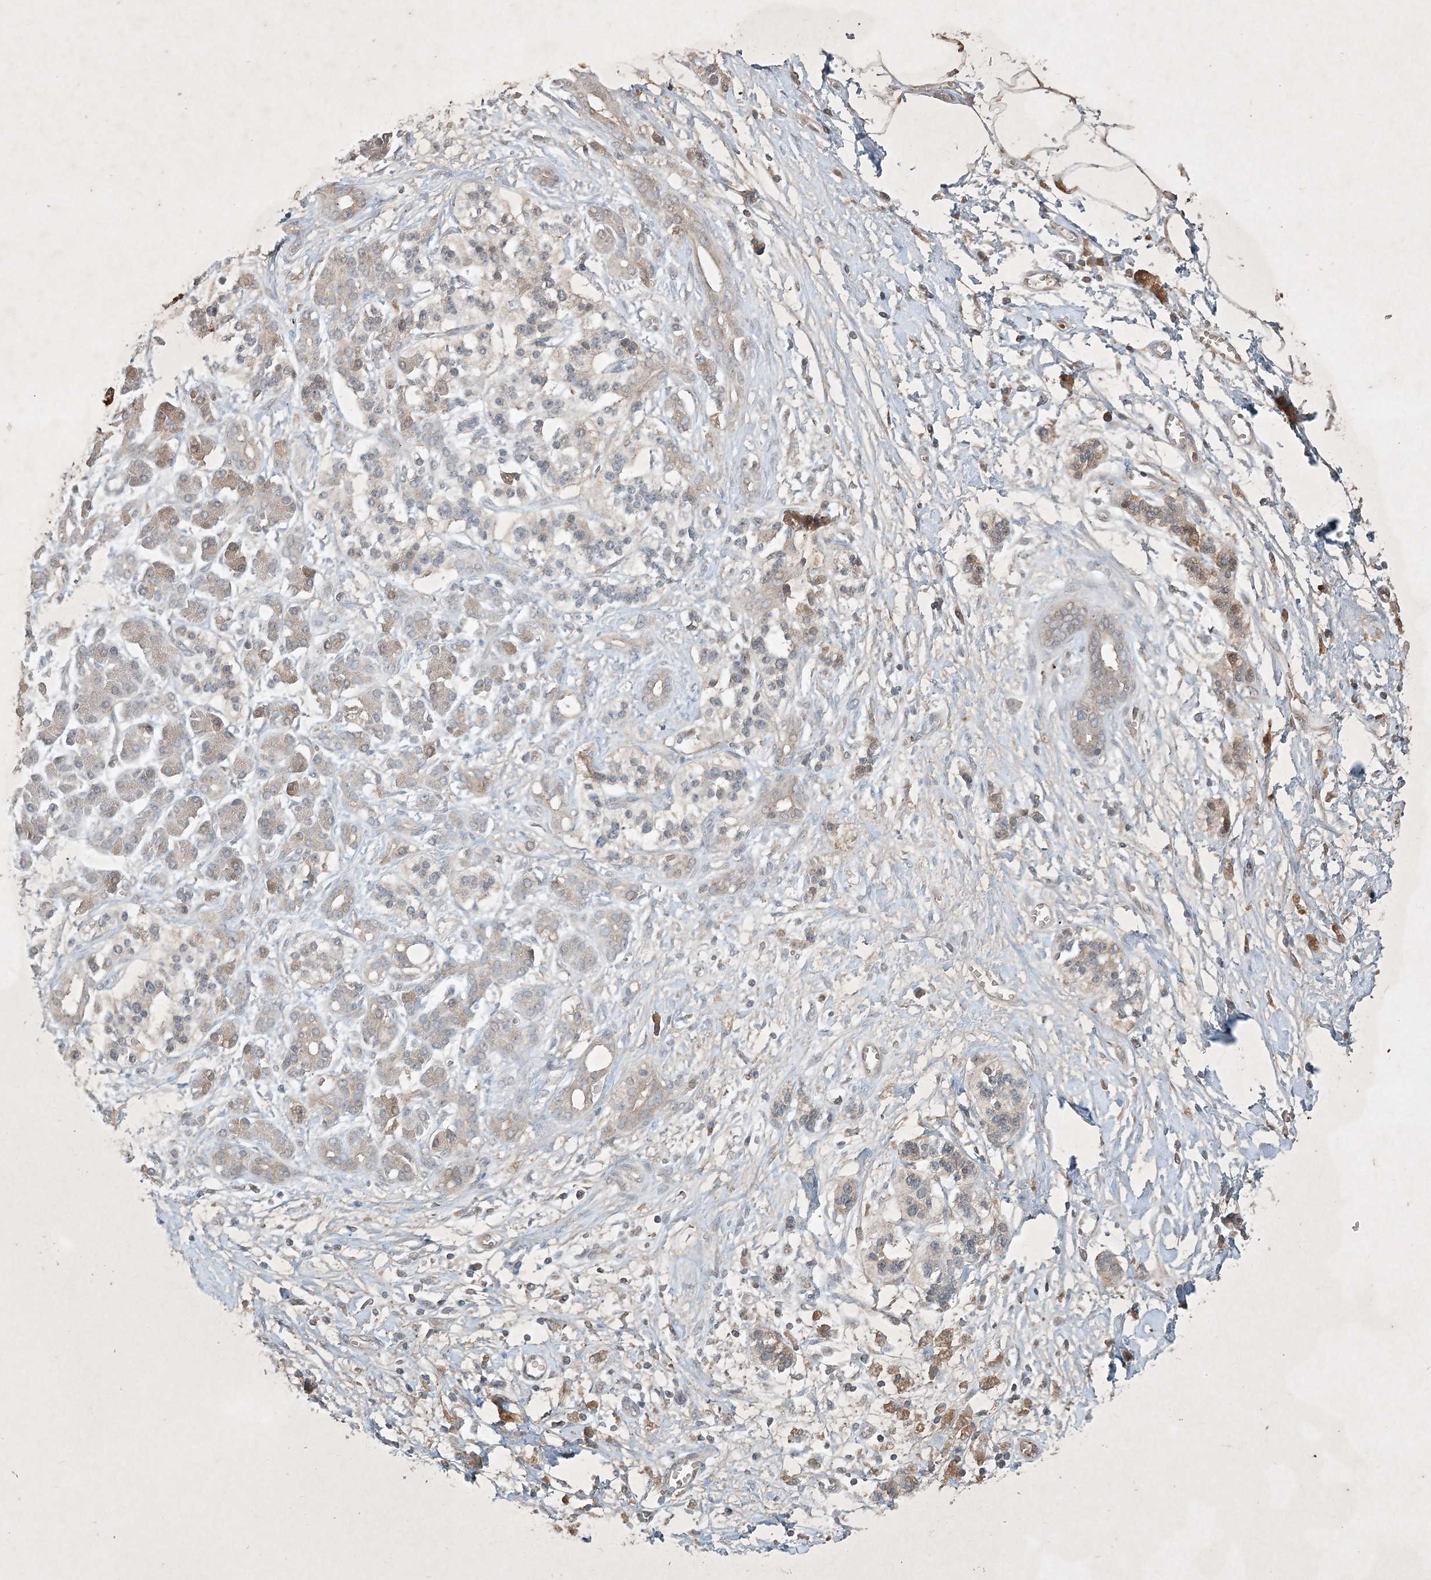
{"staining": {"intensity": "moderate", "quantity": ">75%", "location": "cytoplasmic/membranous"}, "tissue": "adipose tissue", "cell_type": "Adipocytes", "image_type": "normal", "snomed": [{"axis": "morphology", "description": "Normal tissue, NOS"}, {"axis": "morphology", "description": "Adenocarcinoma, NOS"}, {"axis": "topography", "description": "Pancreas"}, {"axis": "topography", "description": "Peripheral nerve tissue"}], "caption": "Protein expression analysis of benign human adipose tissue reveals moderate cytoplasmic/membranous positivity in about >75% of adipocytes. (Brightfield microscopy of DAB IHC at high magnification).", "gene": "TNFAIP6", "patient": {"sex": "male", "age": 59}}